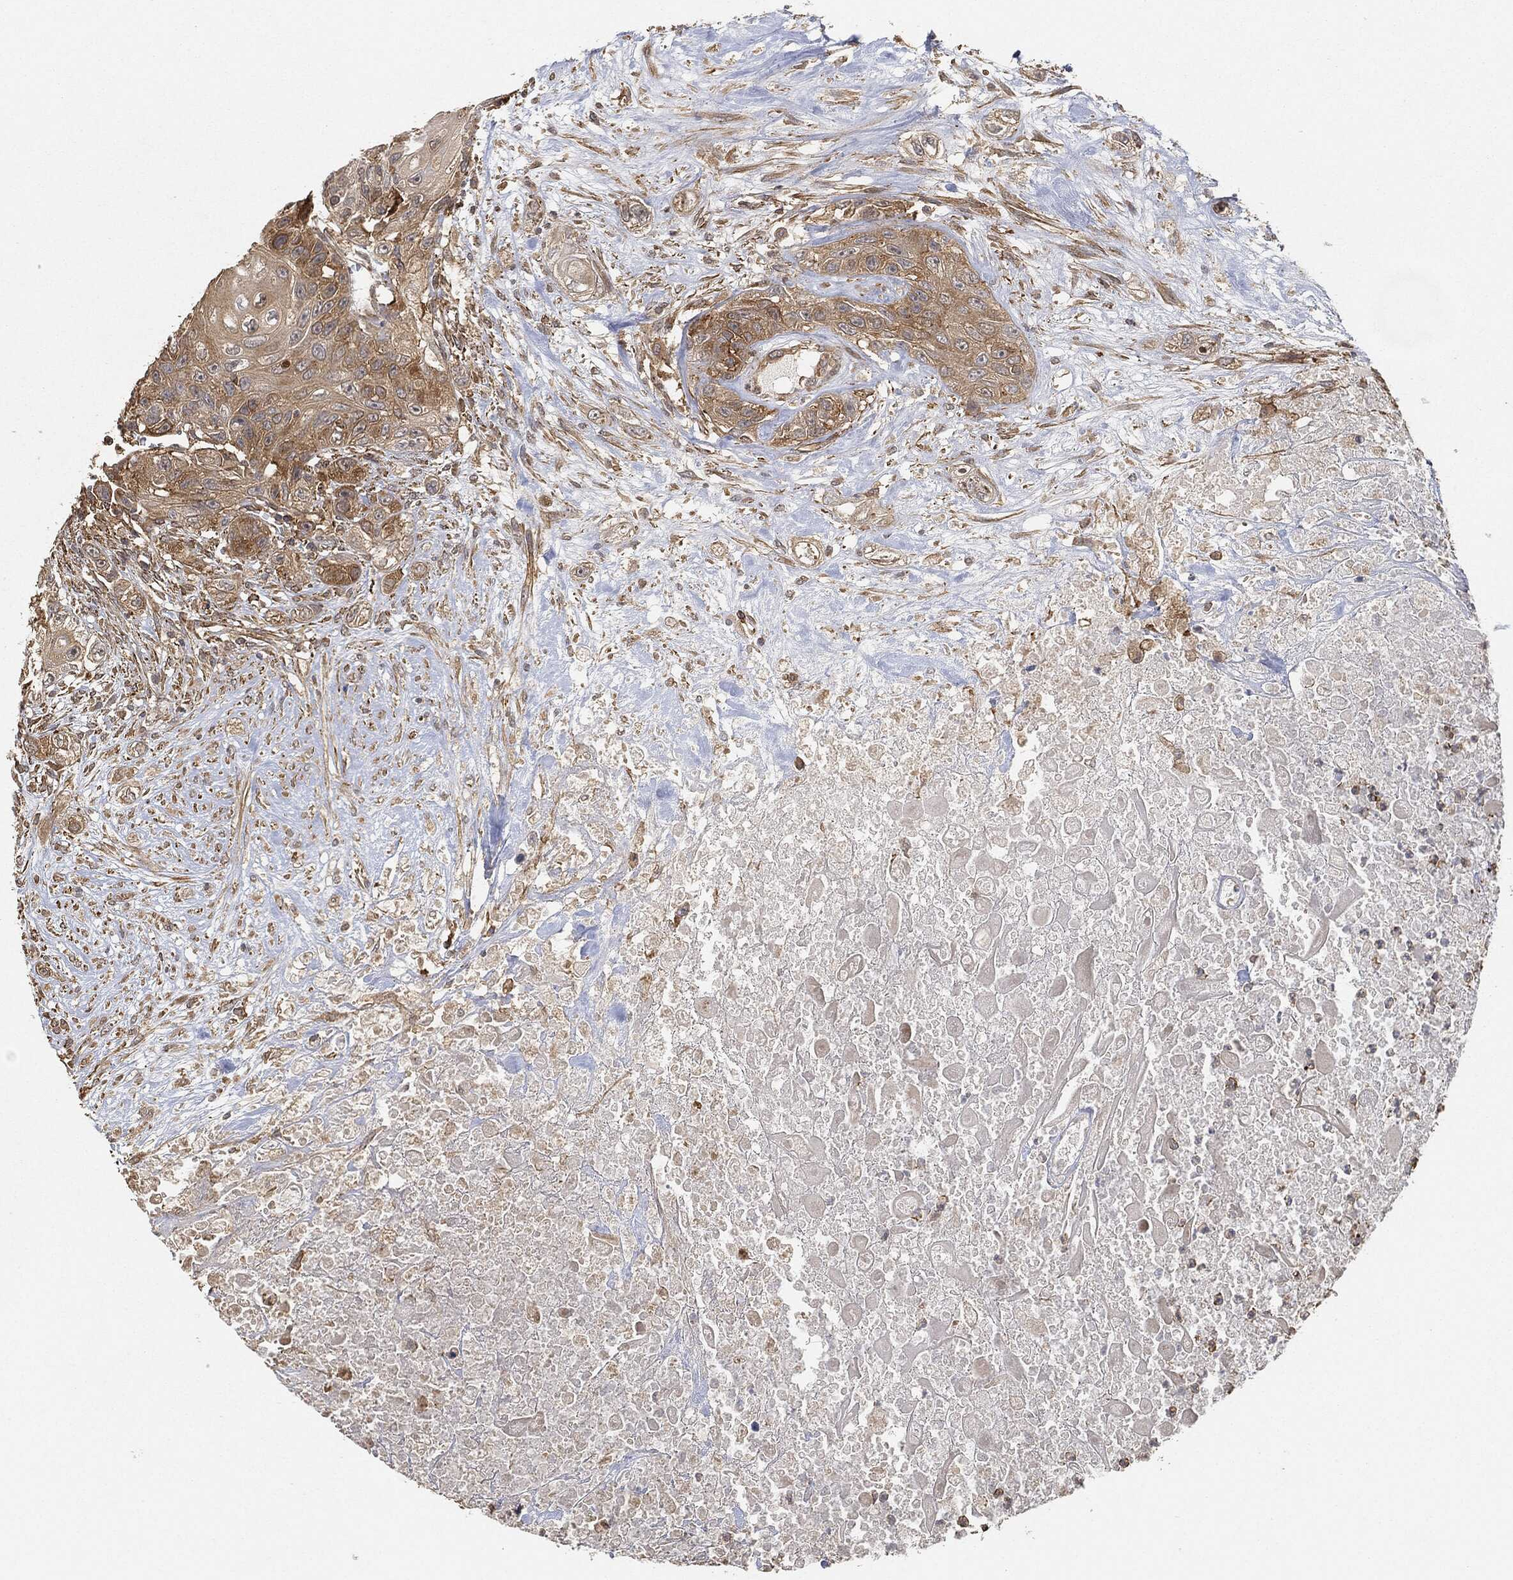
{"staining": {"intensity": "moderate", "quantity": "25%-75%", "location": "cytoplasmic/membranous"}, "tissue": "urothelial cancer", "cell_type": "Tumor cells", "image_type": "cancer", "snomed": [{"axis": "morphology", "description": "Urothelial carcinoma, High grade"}, {"axis": "topography", "description": "Urinary bladder"}], "caption": "High-grade urothelial carcinoma was stained to show a protein in brown. There is medium levels of moderate cytoplasmic/membranous staining in about 25%-75% of tumor cells.", "gene": "TPT1", "patient": {"sex": "female", "age": 56}}